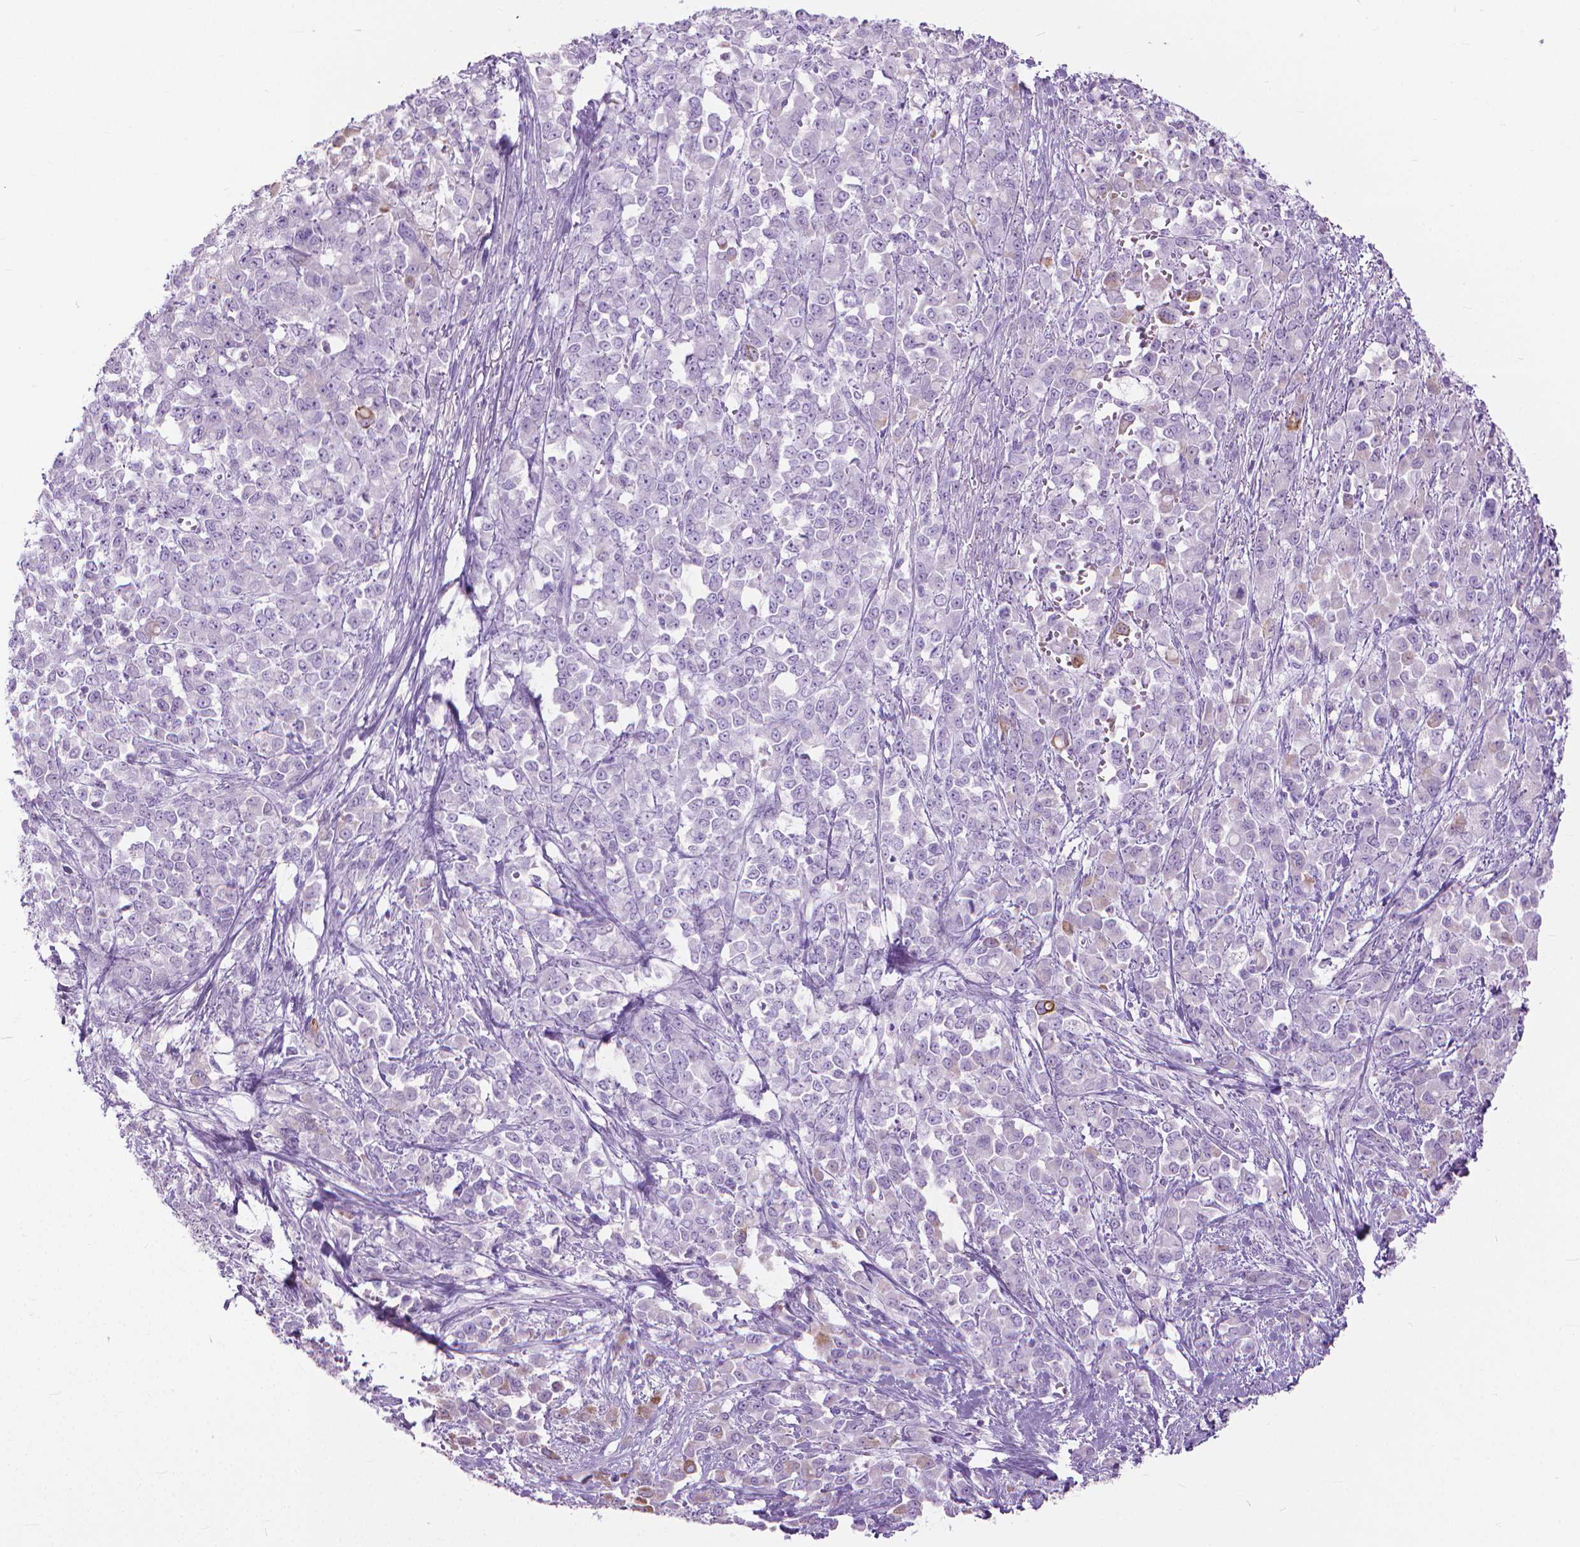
{"staining": {"intensity": "negative", "quantity": "none", "location": "none"}, "tissue": "stomach cancer", "cell_type": "Tumor cells", "image_type": "cancer", "snomed": [{"axis": "morphology", "description": "Adenocarcinoma, NOS"}, {"axis": "topography", "description": "Stomach"}], "caption": "A high-resolution histopathology image shows immunohistochemistry (IHC) staining of stomach cancer, which displays no significant positivity in tumor cells.", "gene": "HTR2B", "patient": {"sex": "female", "age": 76}}